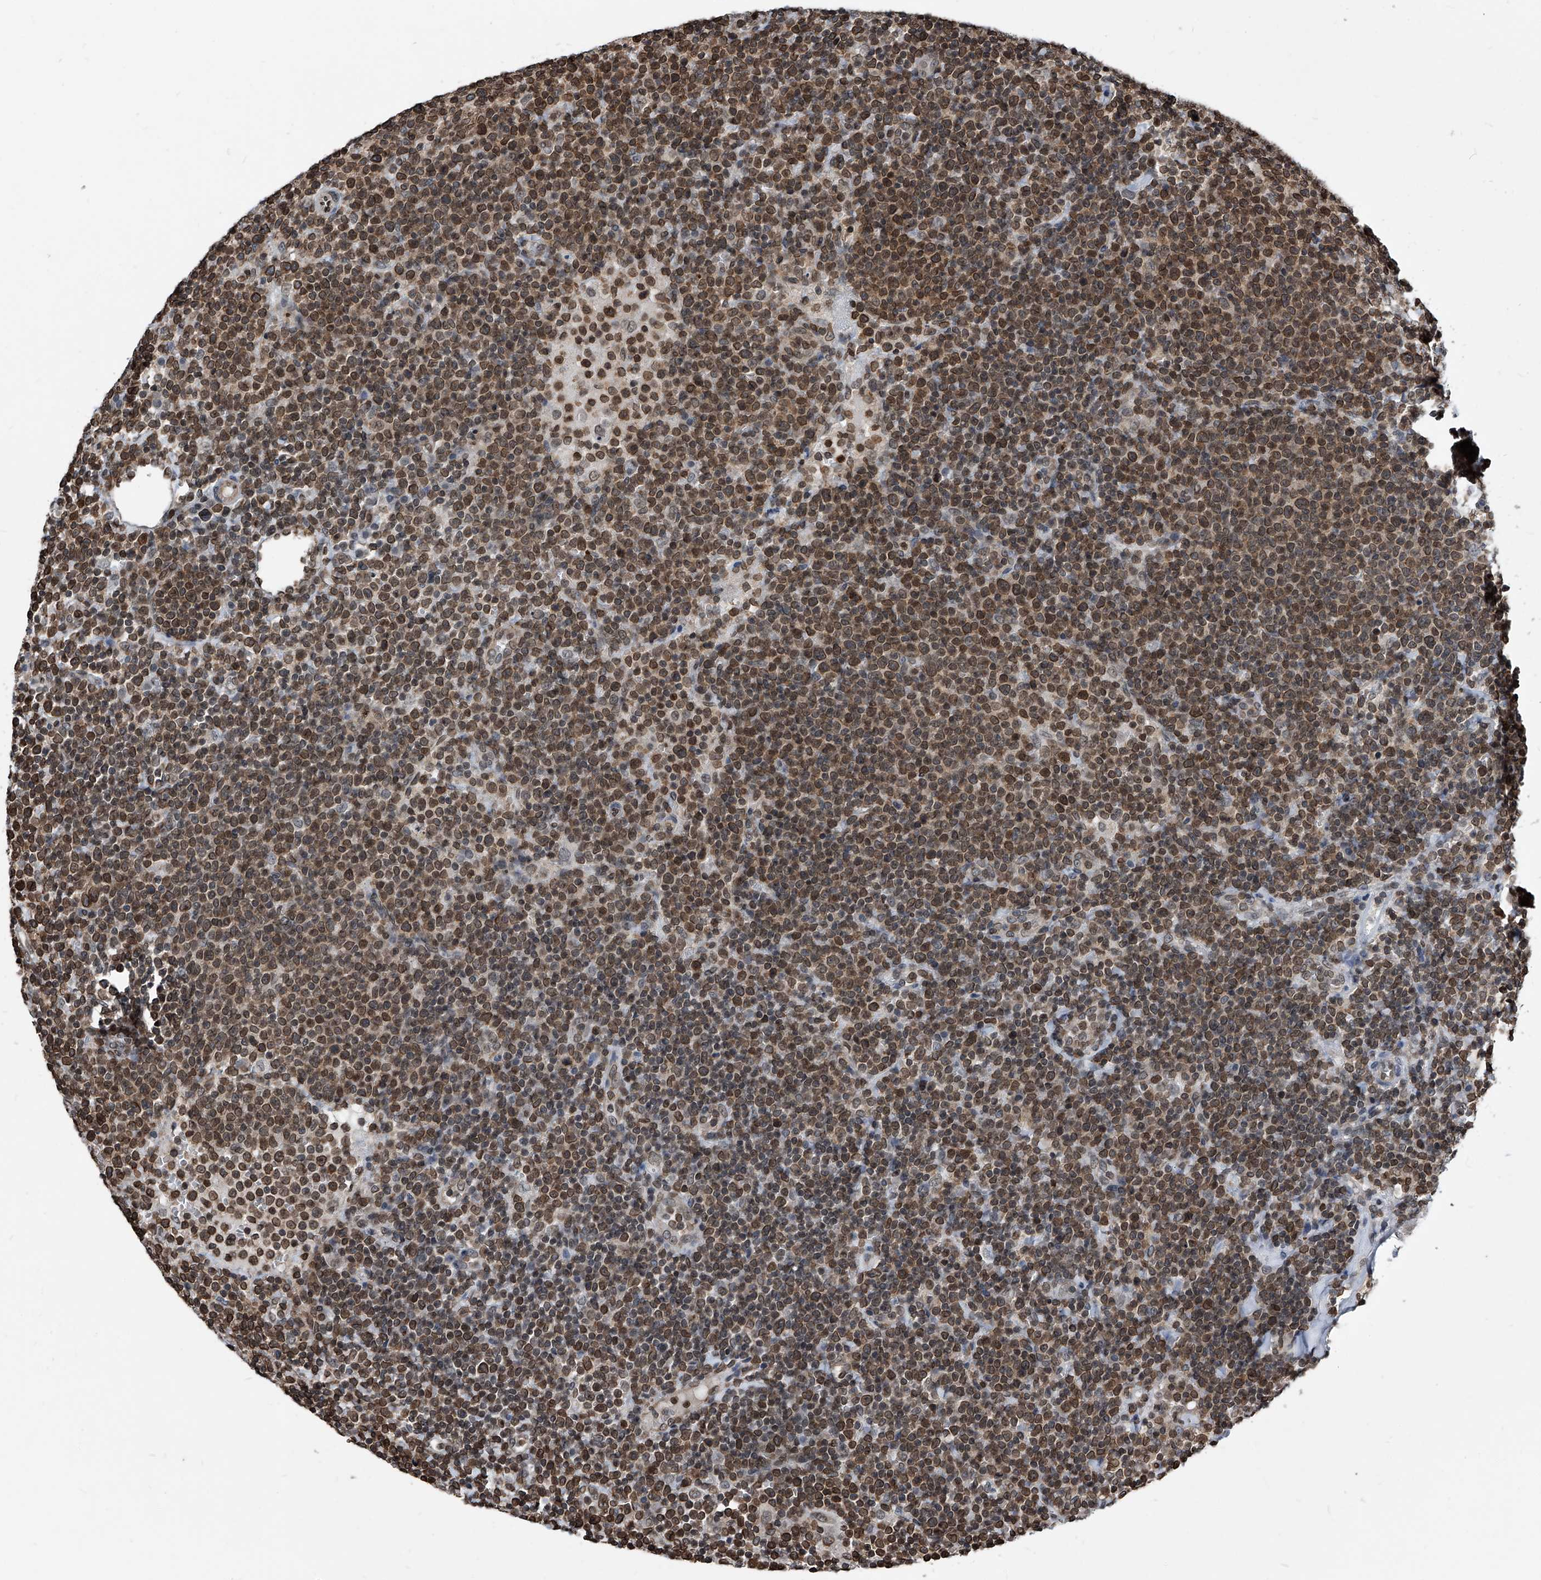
{"staining": {"intensity": "moderate", "quantity": ">75%", "location": "cytoplasmic/membranous,nuclear"}, "tissue": "lymphoma", "cell_type": "Tumor cells", "image_type": "cancer", "snomed": [{"axis": "morphology", "description": "Malignant lymphoma, non-Hodgkin's type, High grade"}, {"axis": "topography", "description": "Lymph node"}], "caption": "About >75% of tumor cells in human lymphoma show moderate cytoplasmic/membranous and nuclear protein positivity as visualized by brown immunohistochemical staining.", "gene": "PHF20", "patient": {"sex": "male", "age": 61}}